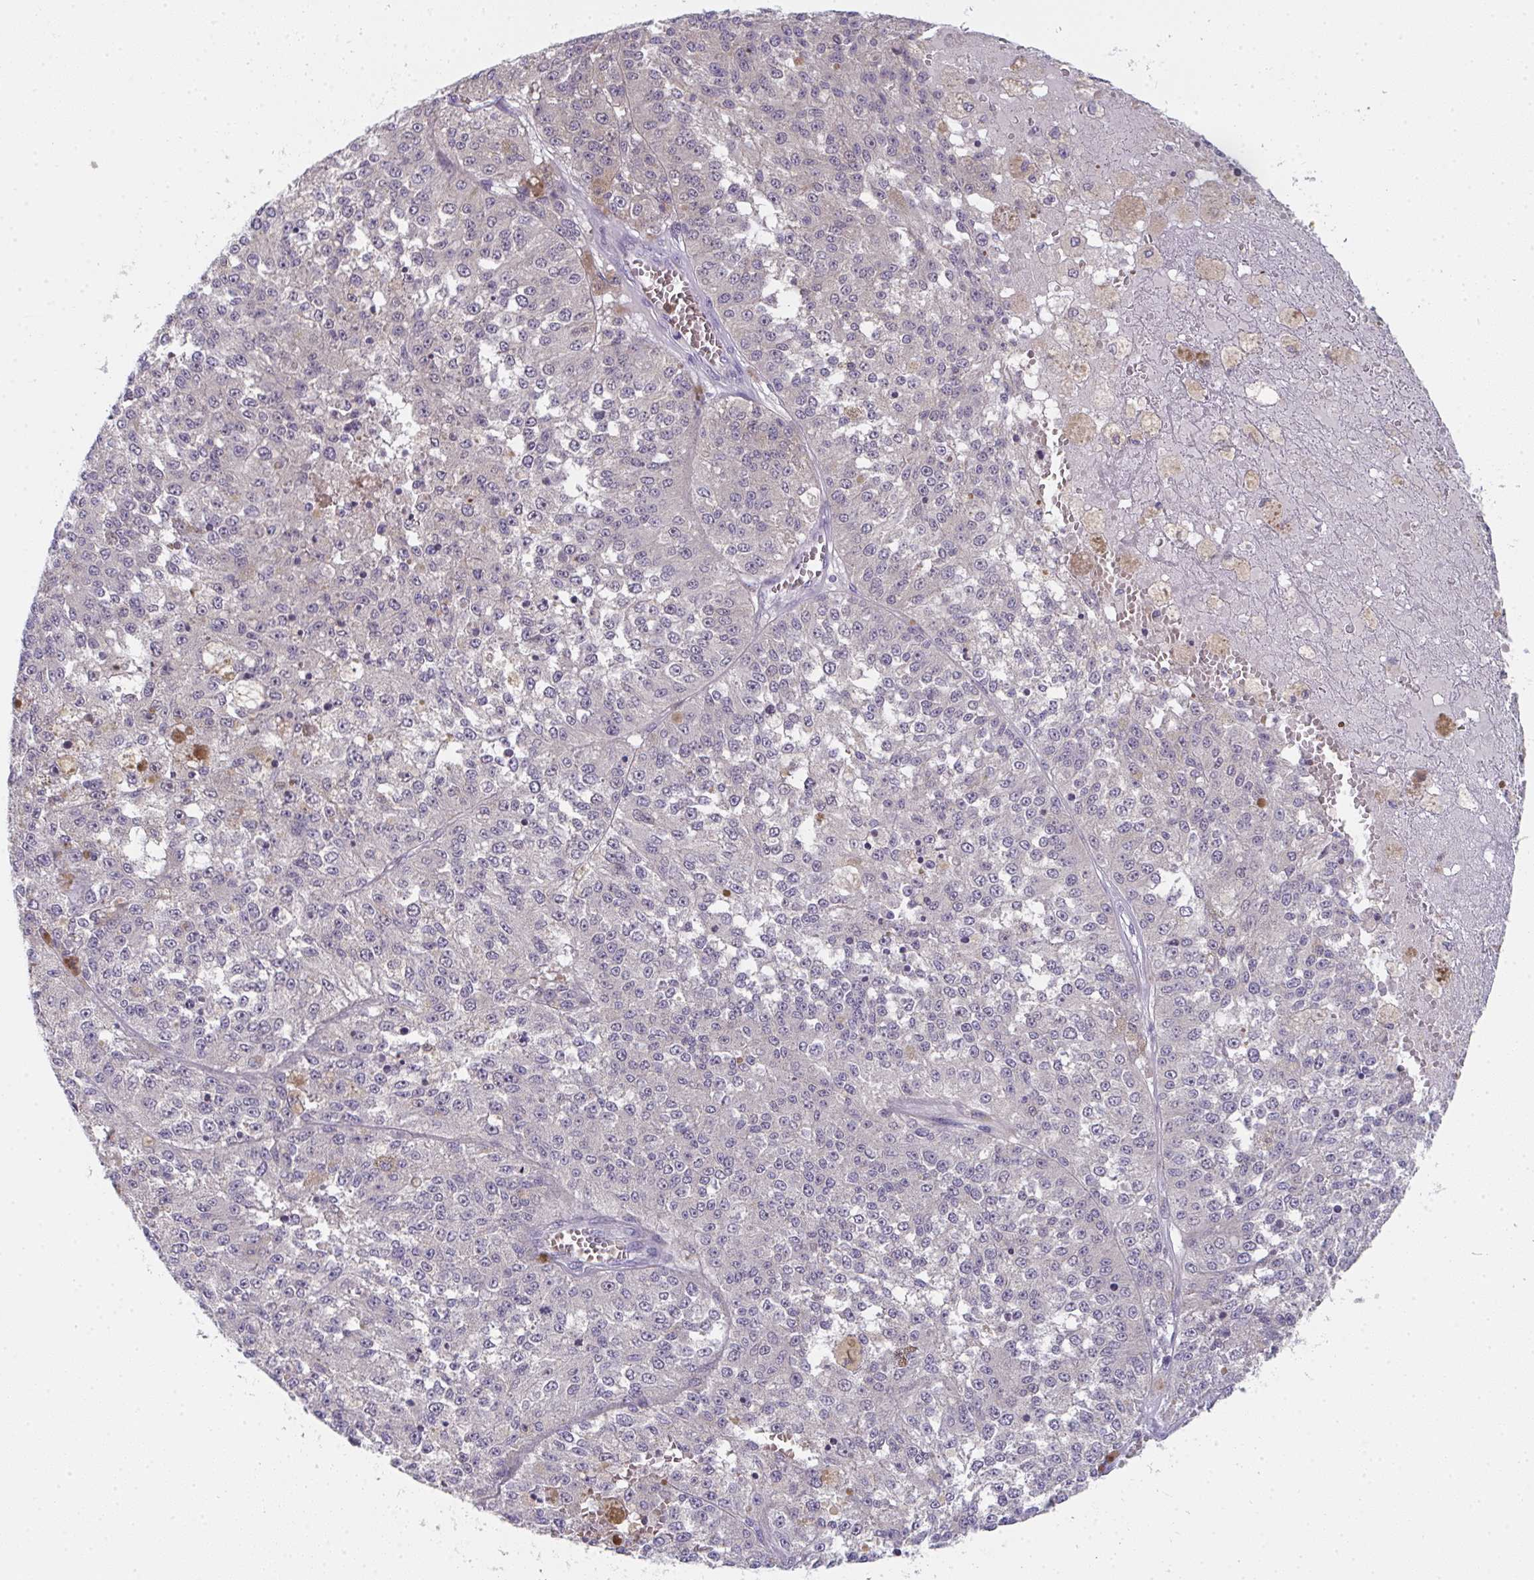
{"staining": {"intensity": "negative", "quantity": "none", "location": "none"}, "tissue": "melanoma", "cell_type": "Tumor cells", "image_type": "cancer", "snomed": [{"axis": "morphology", "description": "Malignant melanoma, Metastatic site"}, {"axis": "topography", "description": "Lymph node"}], "caption": "Immunohistochemistry of human malignant melanoma (metastatic site) demonstrates no expression in tumor cells.", "gene": "RIOK1", "patient": {"sex": "female", "age": 64}}